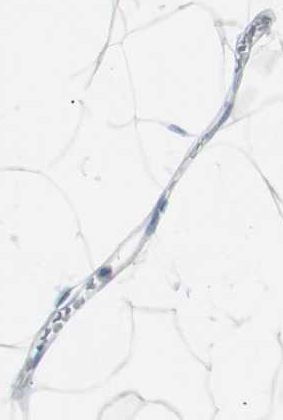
{"staining": {"intensity": "negative", "quantity": "none", "location": "none"}, "tissue": "adipose tissue", "cell_type": "Adipocytes", "image_type": "normal", "snomed": [{"axis": "morphology", "description": "Normal tissue, NOS"}, {"axis": "topography", "description": "Soft tissue"}], "caption": "A histopathology image of human adipose tissue is negative for staining in adipocytes. The staining is performed using DAB brown chromogen with nuclei counter-stained in using hematoxylin.", "gene": "S100A7A", "patient": {"sex": "male", "age": 72}}